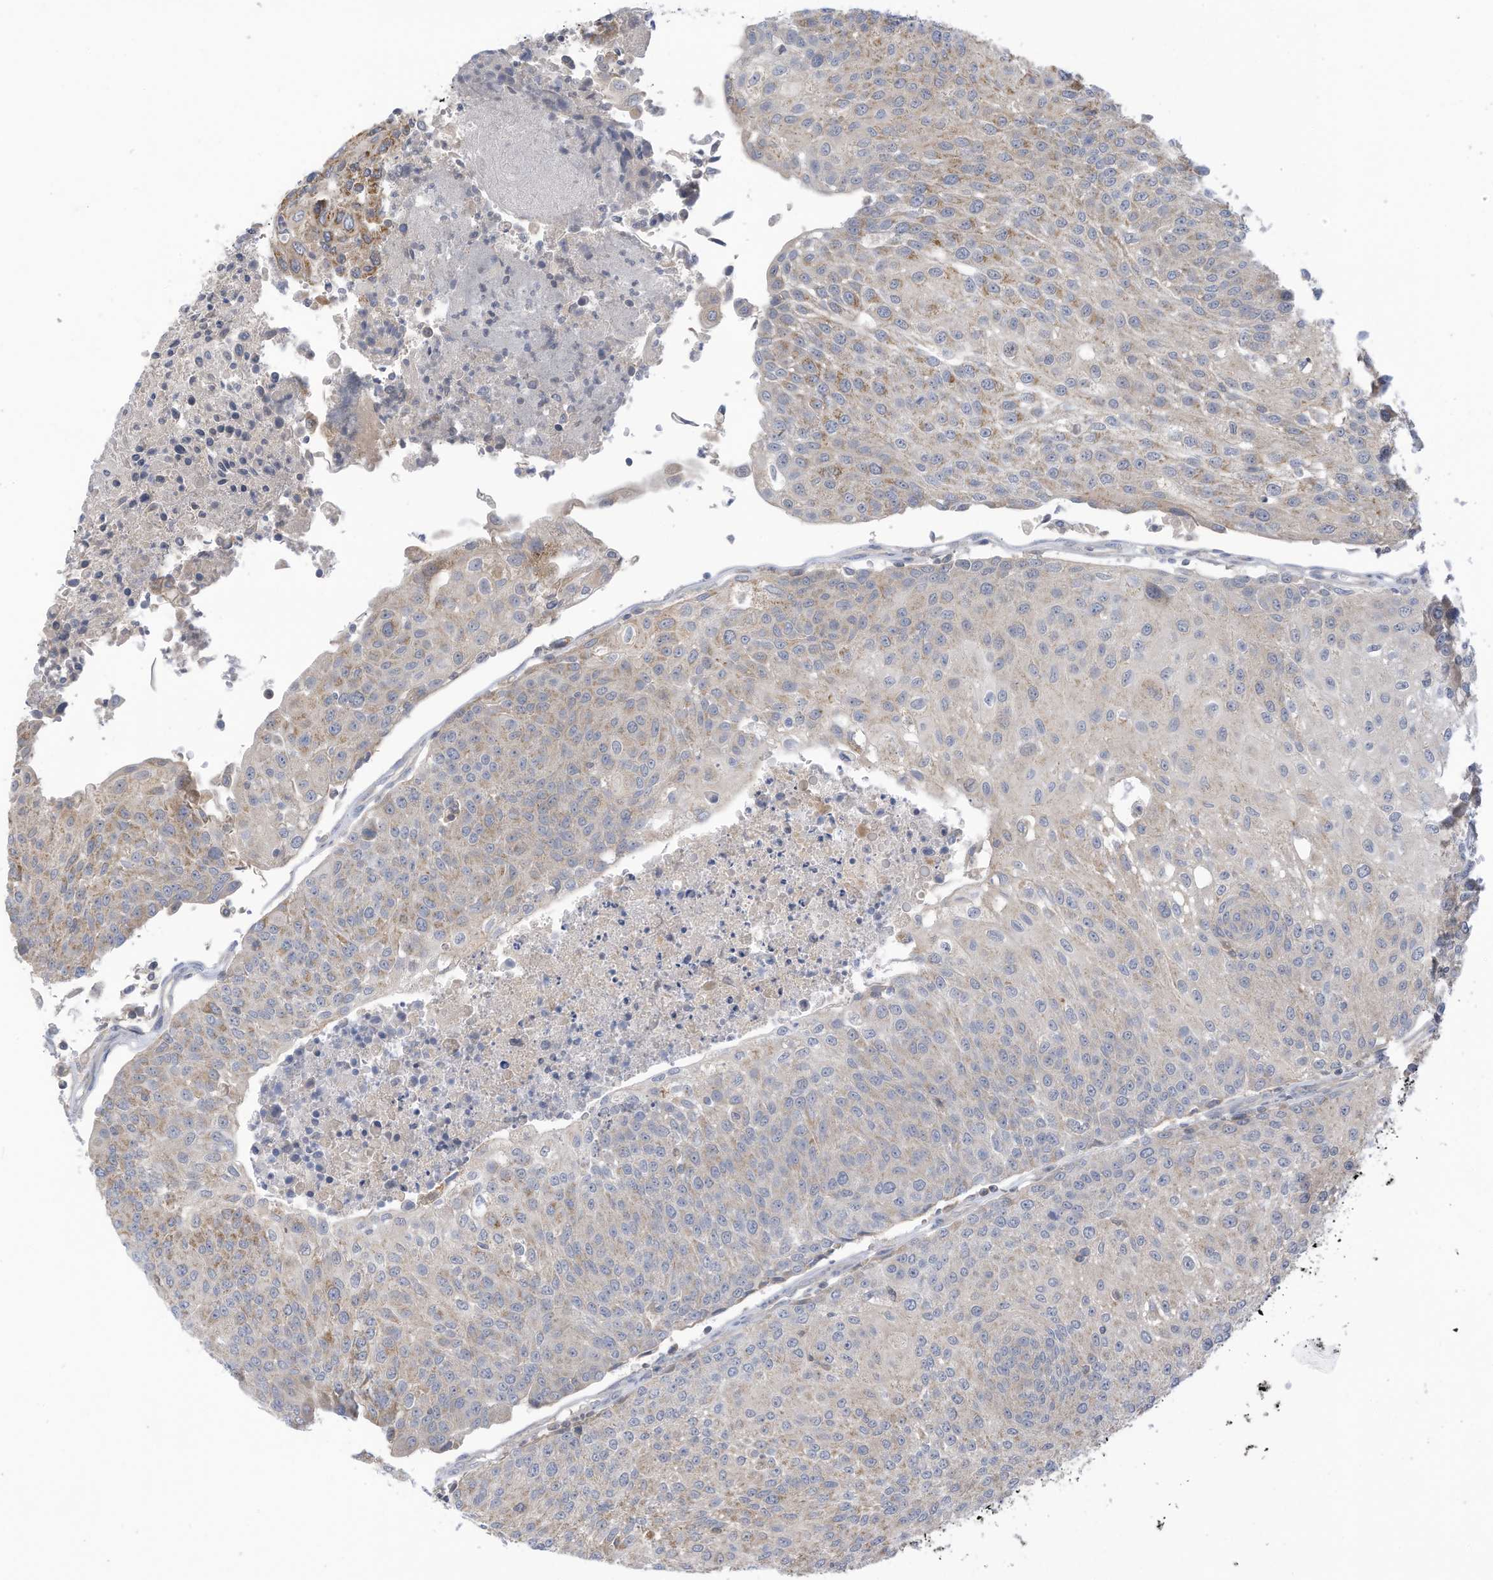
{"staining": {"intensity": "weak", "quantity": "<25%", "location": "cytoplasmic/membranous"}, "tissue": "urothelial cancer", "cell_type": "Tumor cells", "image_type": "cancer", "snomed": [{"axis": "morphology", "description": "Urothelial carcinoma, High grade"}, {"axis": "topography", "description": "Urinary bladder"}], "caption": "IHC micrograph of neoplastic tissue: urothelial cancer stained with DAB demonstrates no significant protein positivity in tumor cells. The staining is performed using DAB (3,3'-diaminobenzidine) brown chromogen with nuclei counter-stained in using hematoxylin.", "gene": "SCGB1D2", "patient": {"sex": "female", "age": 85}}